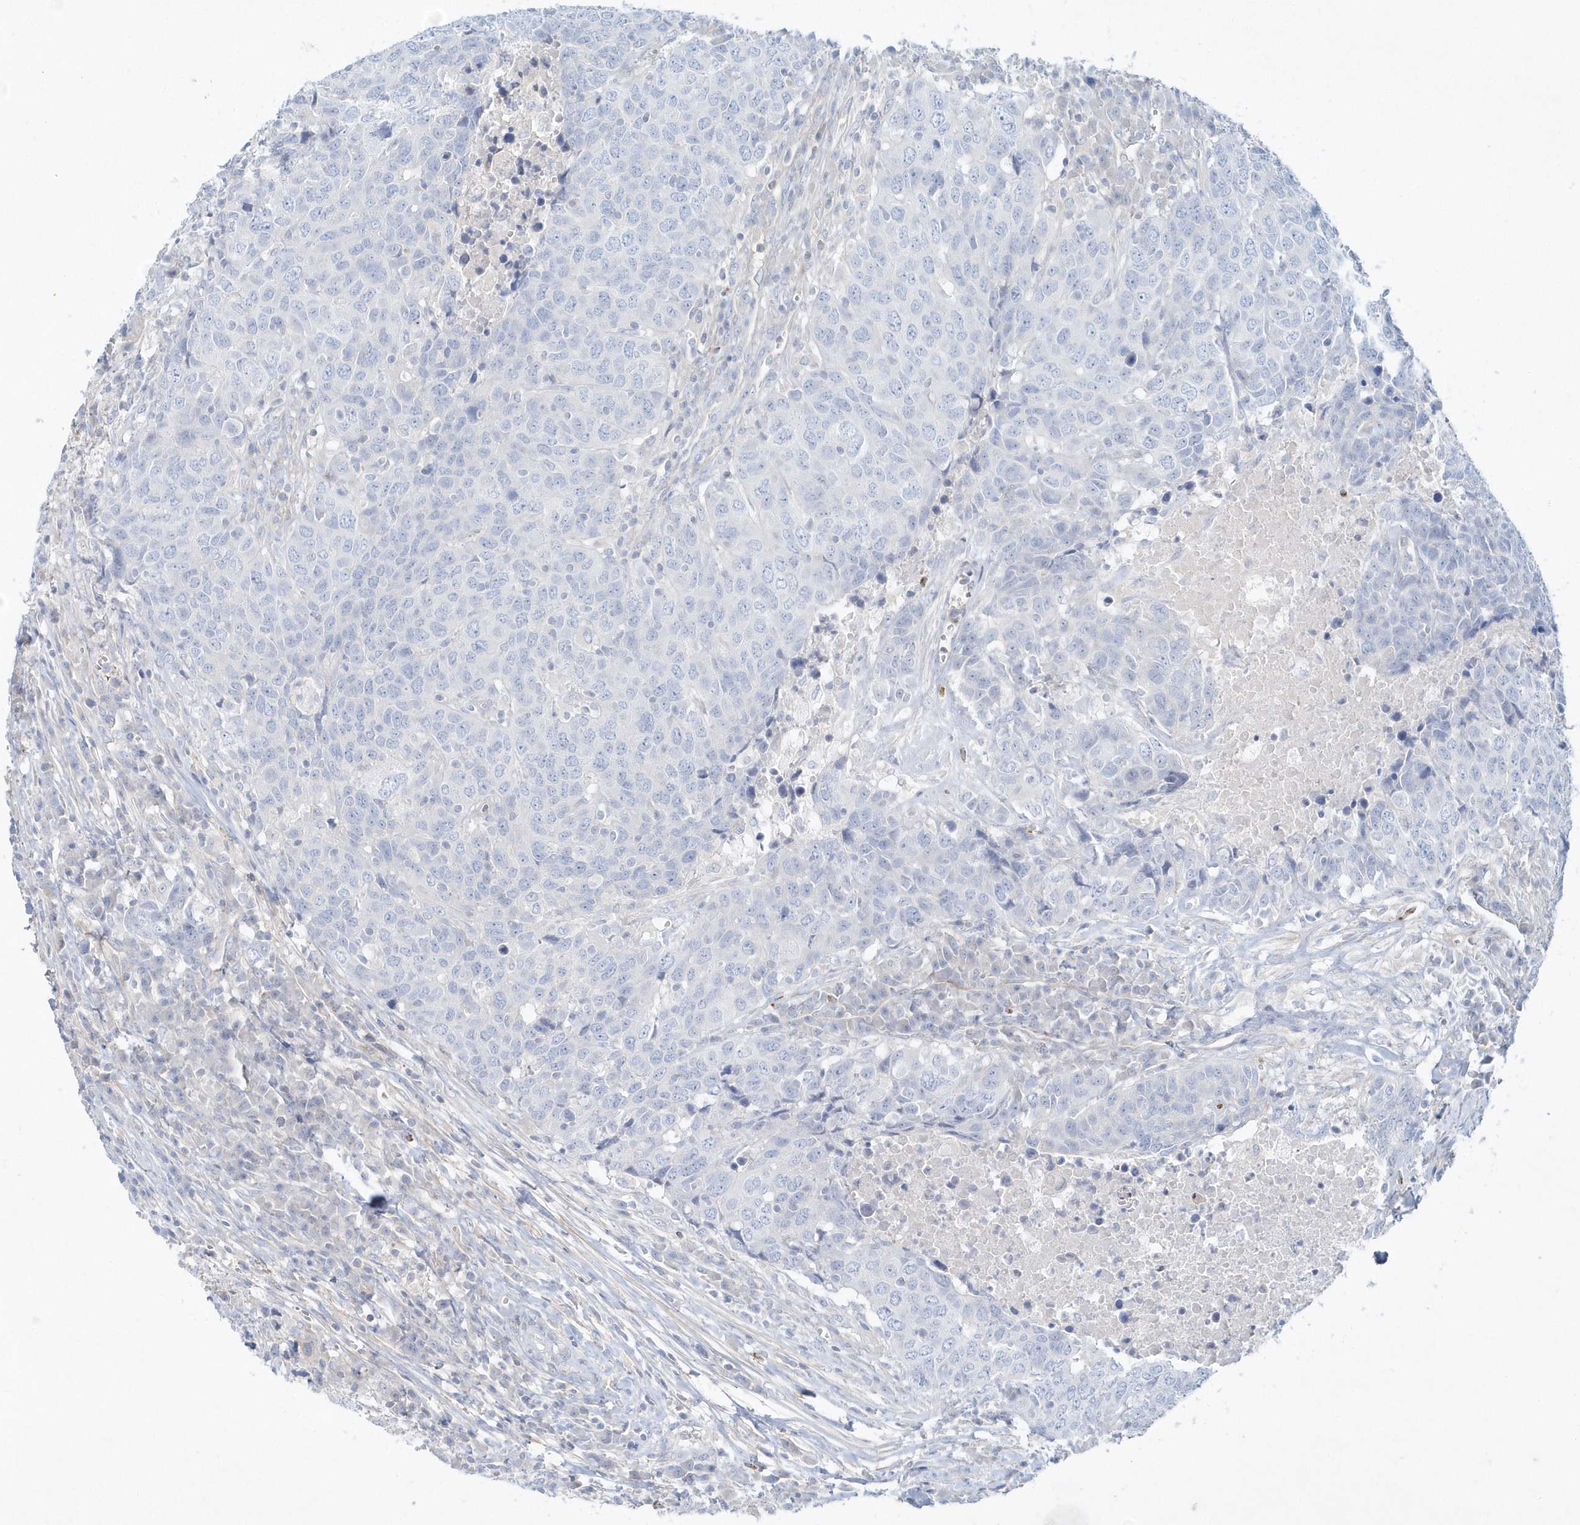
{"staining": {"intensity": "negative", "quantity": "none", "location": "none"}, "tissue": "head and neck cancer", "cell_type": "Tumor cells", "image_type": "cancer", "snomed": [{"axis": "morphology", "description": "Squamous cell carcinoma, NOS"}, {"axis": "topography", "description": "Head-Neck"}], "caption": "Photomicrograph shows no protein positivity in tumor cells of head and neck cancer (squamous cell carcinoma) tissue. The staining is performed using DAB (3,3'-diaminobenzidine) brown chromogen with nuclei counter-stained in using hematoxylin.", "gene": "DNAH1", "patient": {"sex": "male", "age": 66}}